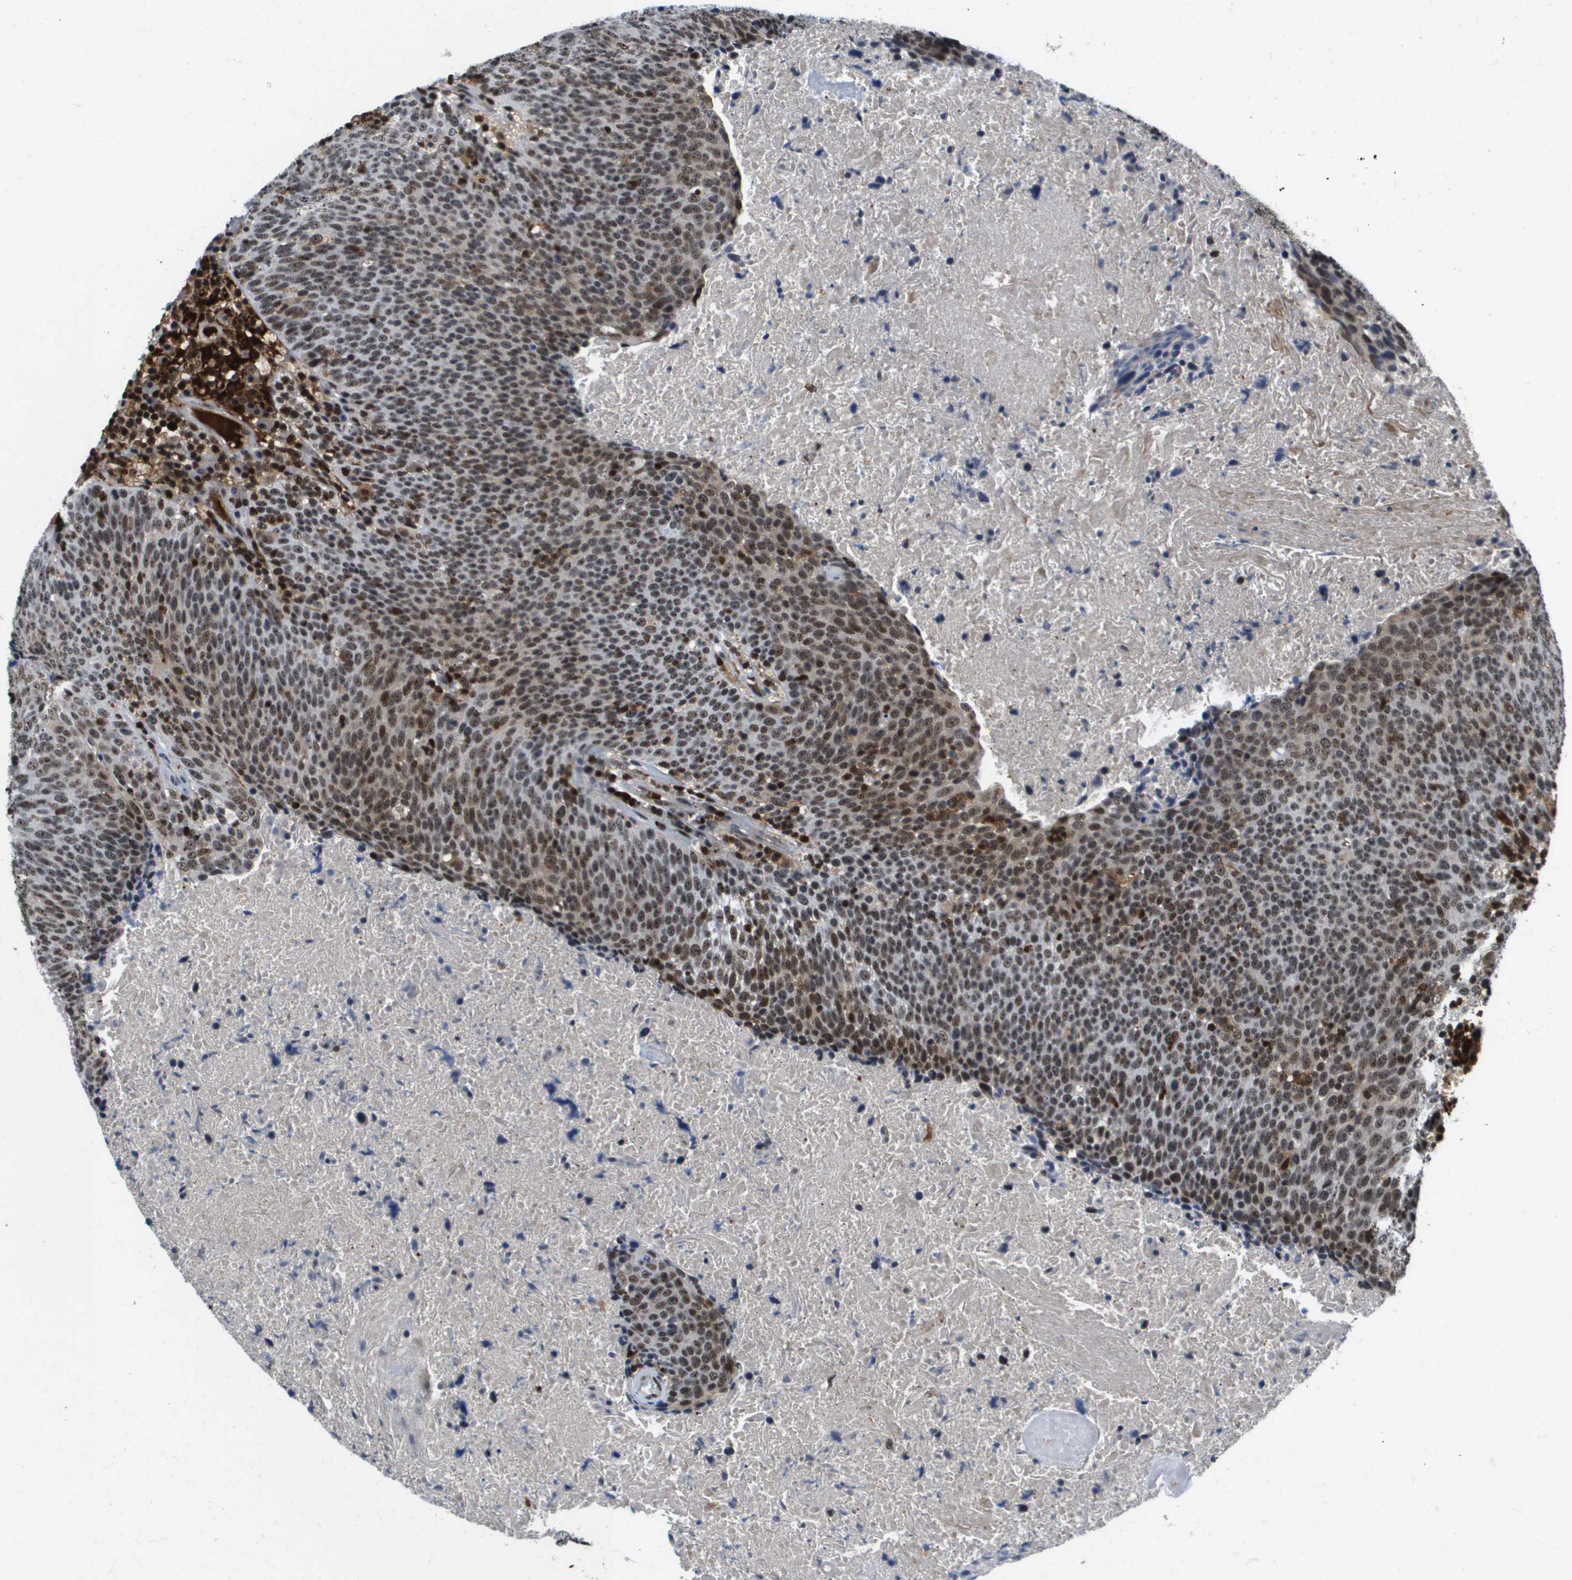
{"staining": {"intensity": "moderate", "quantity": ">75%", "location": "nuclear"}, "tissue": "head and neck cancer", "cell_type": "Tumor cells", "image_type": "cancer", "snomed": [{"axis": "morphology", "description": "Squamous cell carcinoma, NOS"}, {"axis": "morphology", "description": "Squamous cell carcinoma, metastatic, NOS"}, {"axis": "topography", "description": "Lymph node"}, {"axis": "topography", "description": "Head-Neck"}], "caption": "Immunohistochemistry of head and neck cancer exhibits medium levels of moderate nuclear expression in approximately >75% of tumor cells.", "gene": "EP400", "patient": {"sex": "male", "age": 62}}